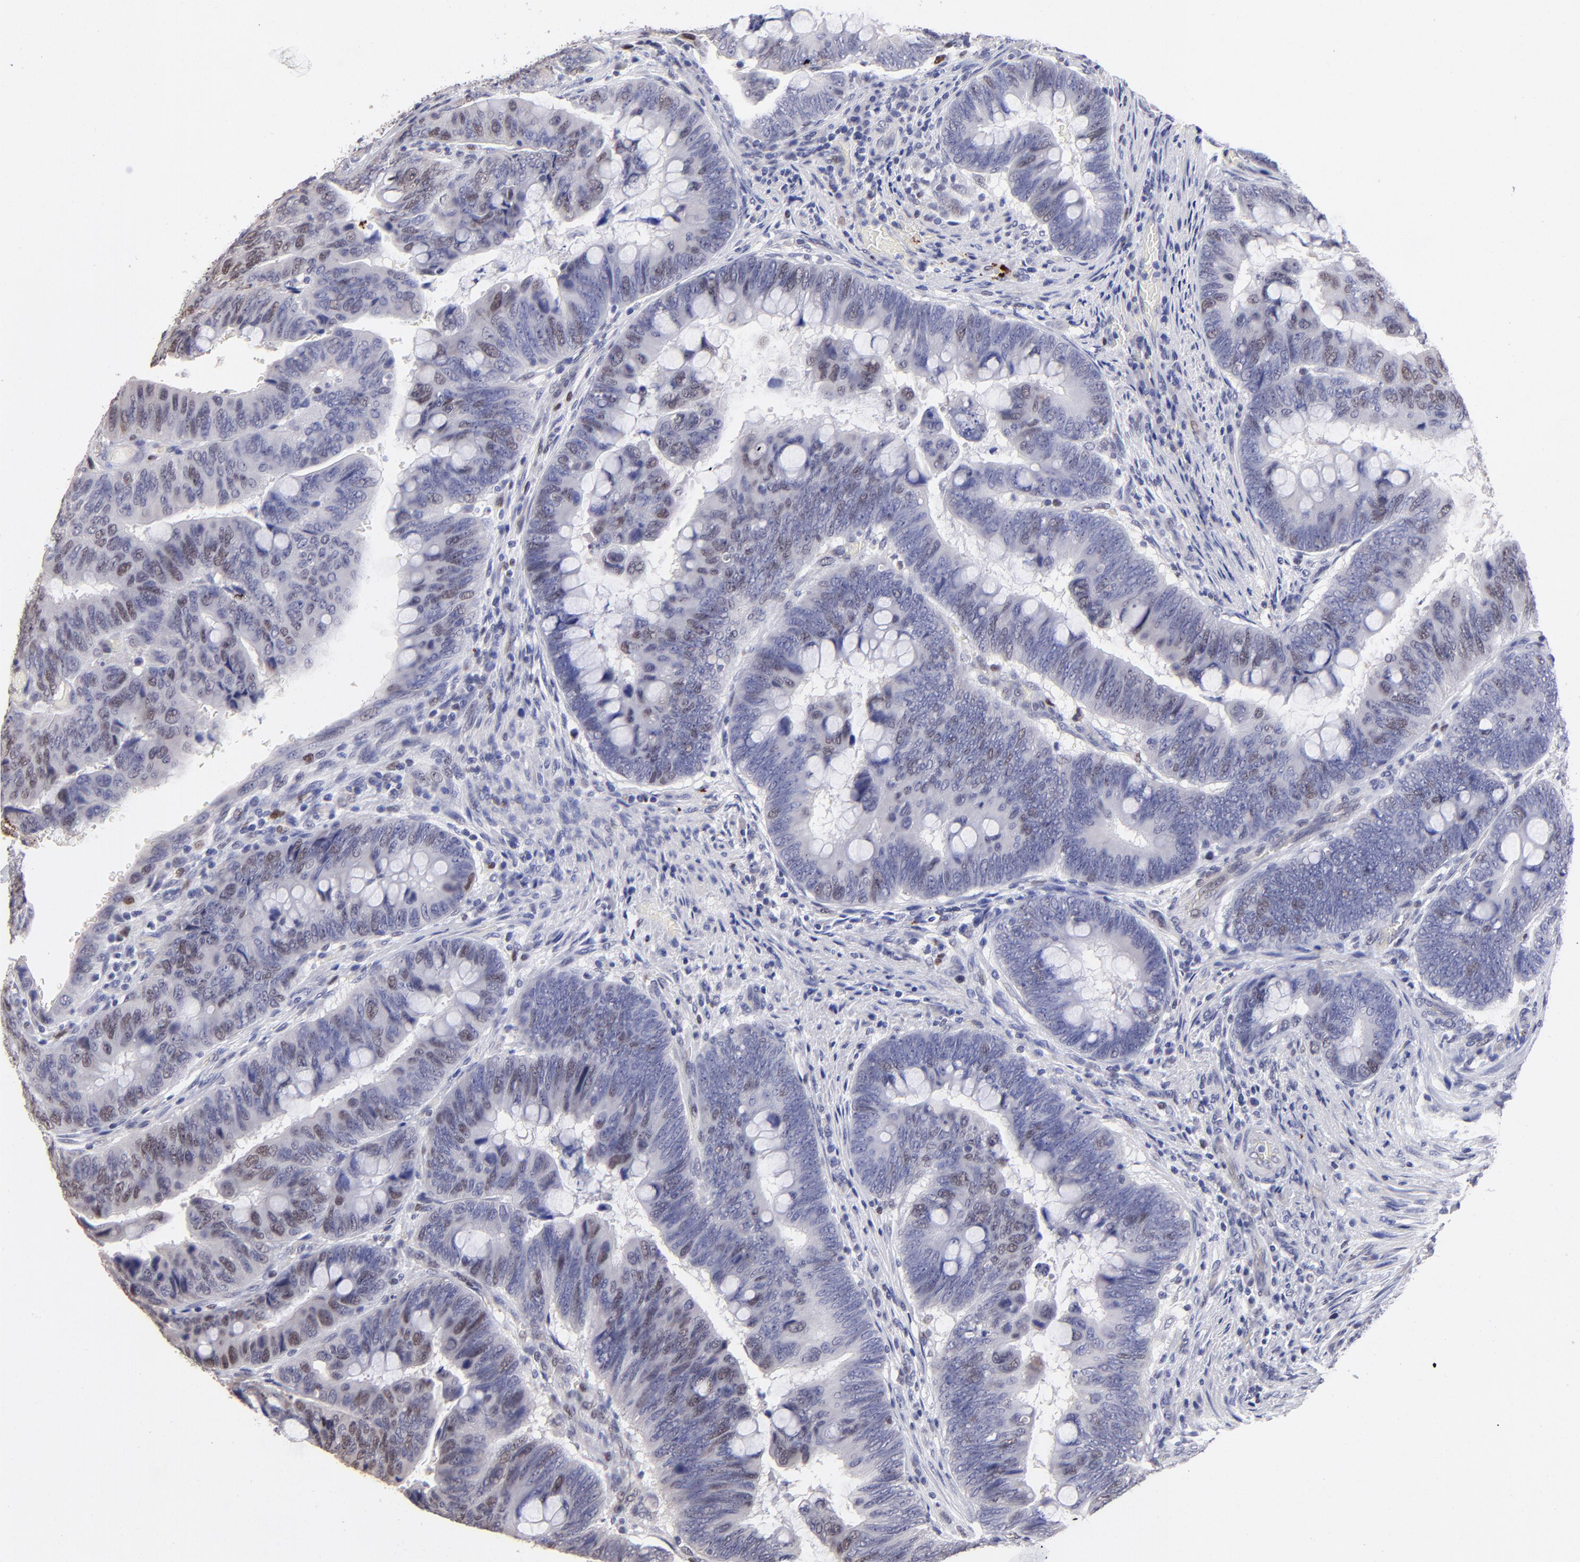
{"staining": {"intensity": "moderate", "quantity": "25%-75%", "location": "nuclear"}, "tissue": "colorectal cancer", "cell_type": "Tumor cells", "image_type": "cancer", "snomed": [{"axis": "morphology", "description": "Normal tissue, NOS"}, {"axis": "morphology", "description": "Adenocarcinoma, NOS"}, {"axis": "topography", "description": "Rectum"}], "caption": "An image of colorectal adenocarcinoma stained for a protein reveals moderate nuclear brown staining in tumor cells.", "gene": "DNMT1", "patient": {"sex": "male", "age": 92}}